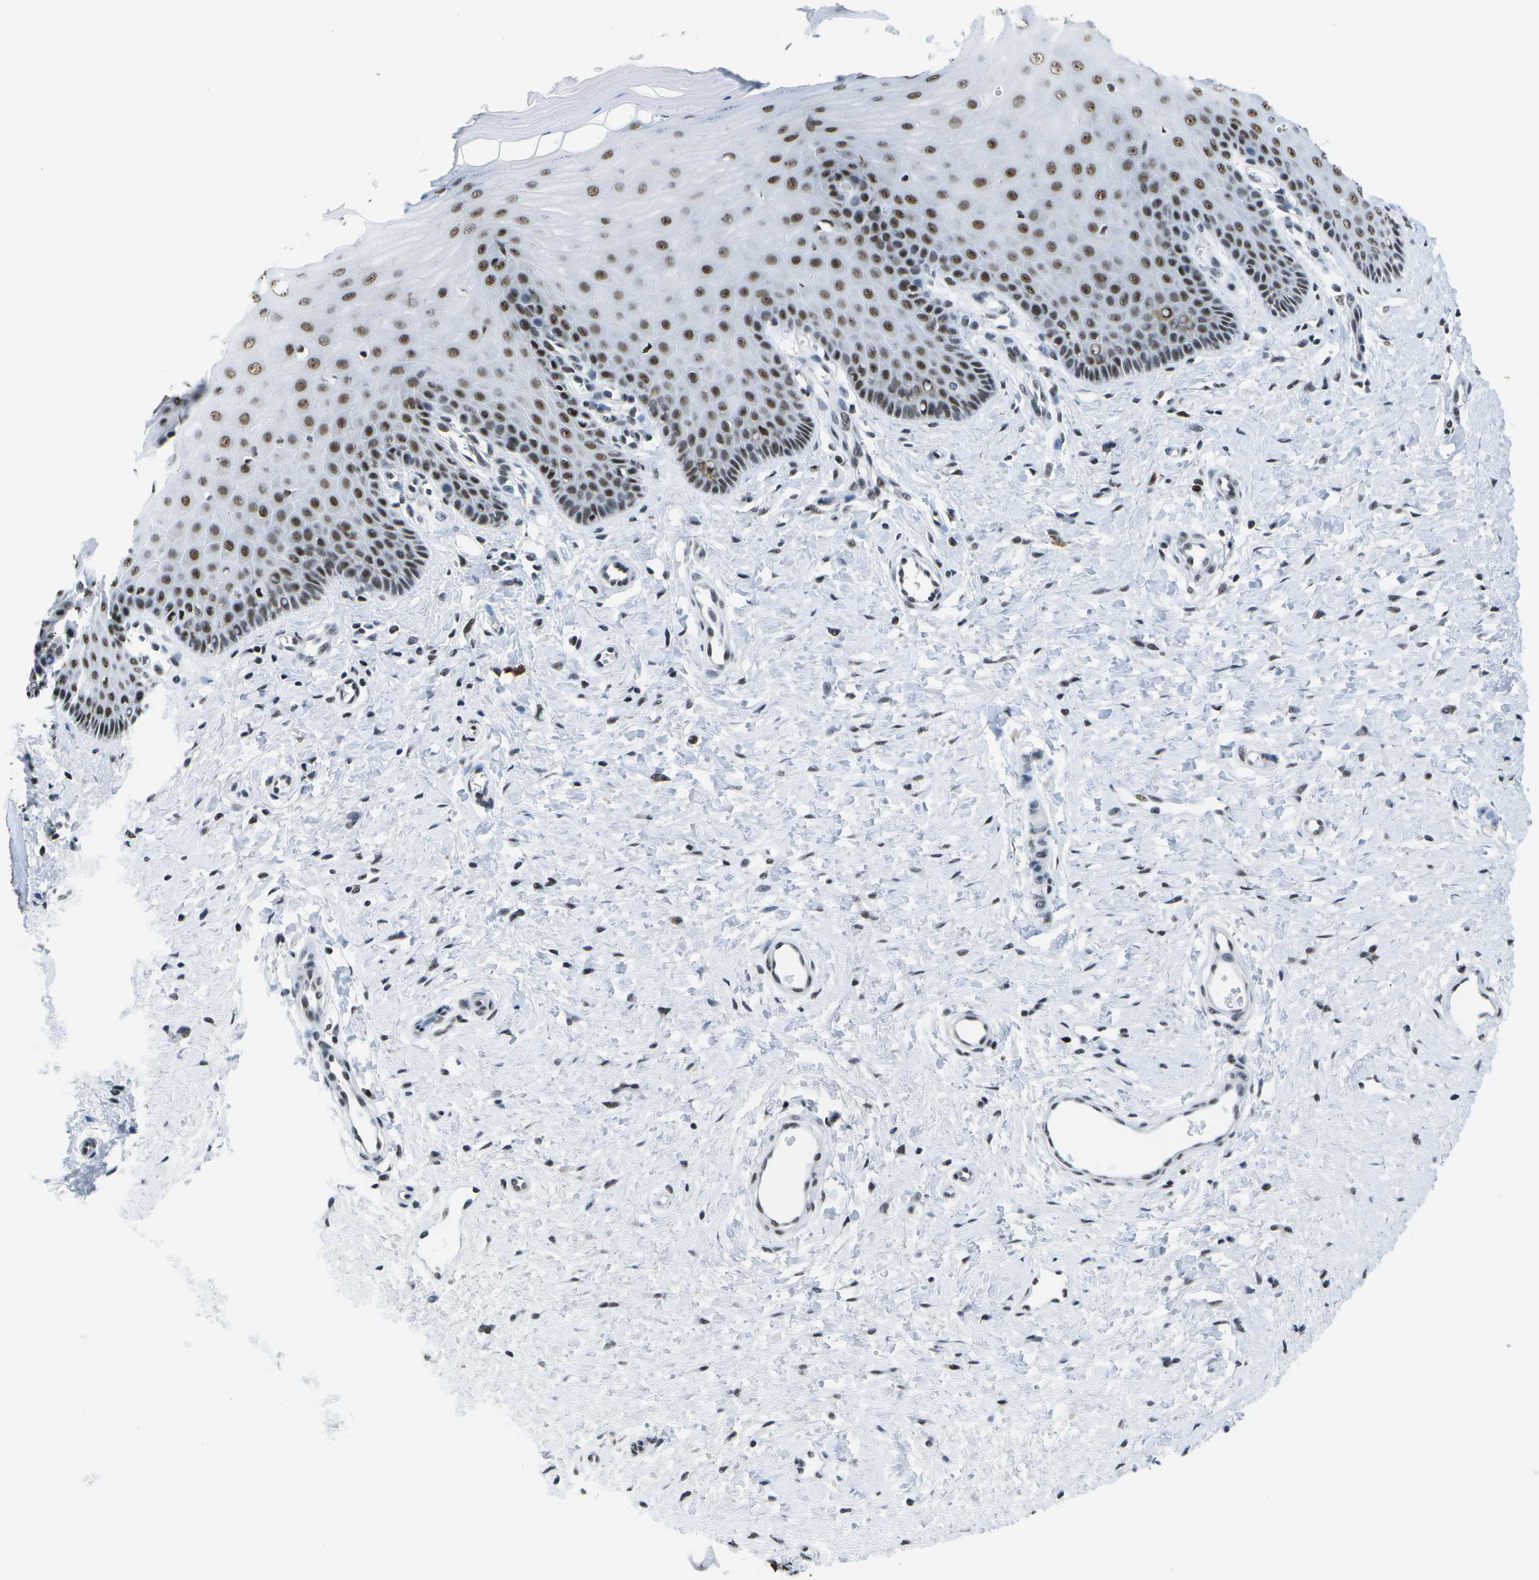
{"staining": {"intensity": "strong", "quantity": ">75%", "location": "nuclear"}, "tissue": "cervix", "cell_type": "Glandular cells", "image_type": "normal", "snomed": [{"axis": "morphology", "description": "Normal tissue, NOS"}, {"axis": "topography", "description": "Cervix"}], "caption": "A photomicrograph of cervix stained for a protein reveals strong nuclear brown staining in glandular cells.", "gene": "NSRP1", "patient": {"sex": "female", "age": 55}}